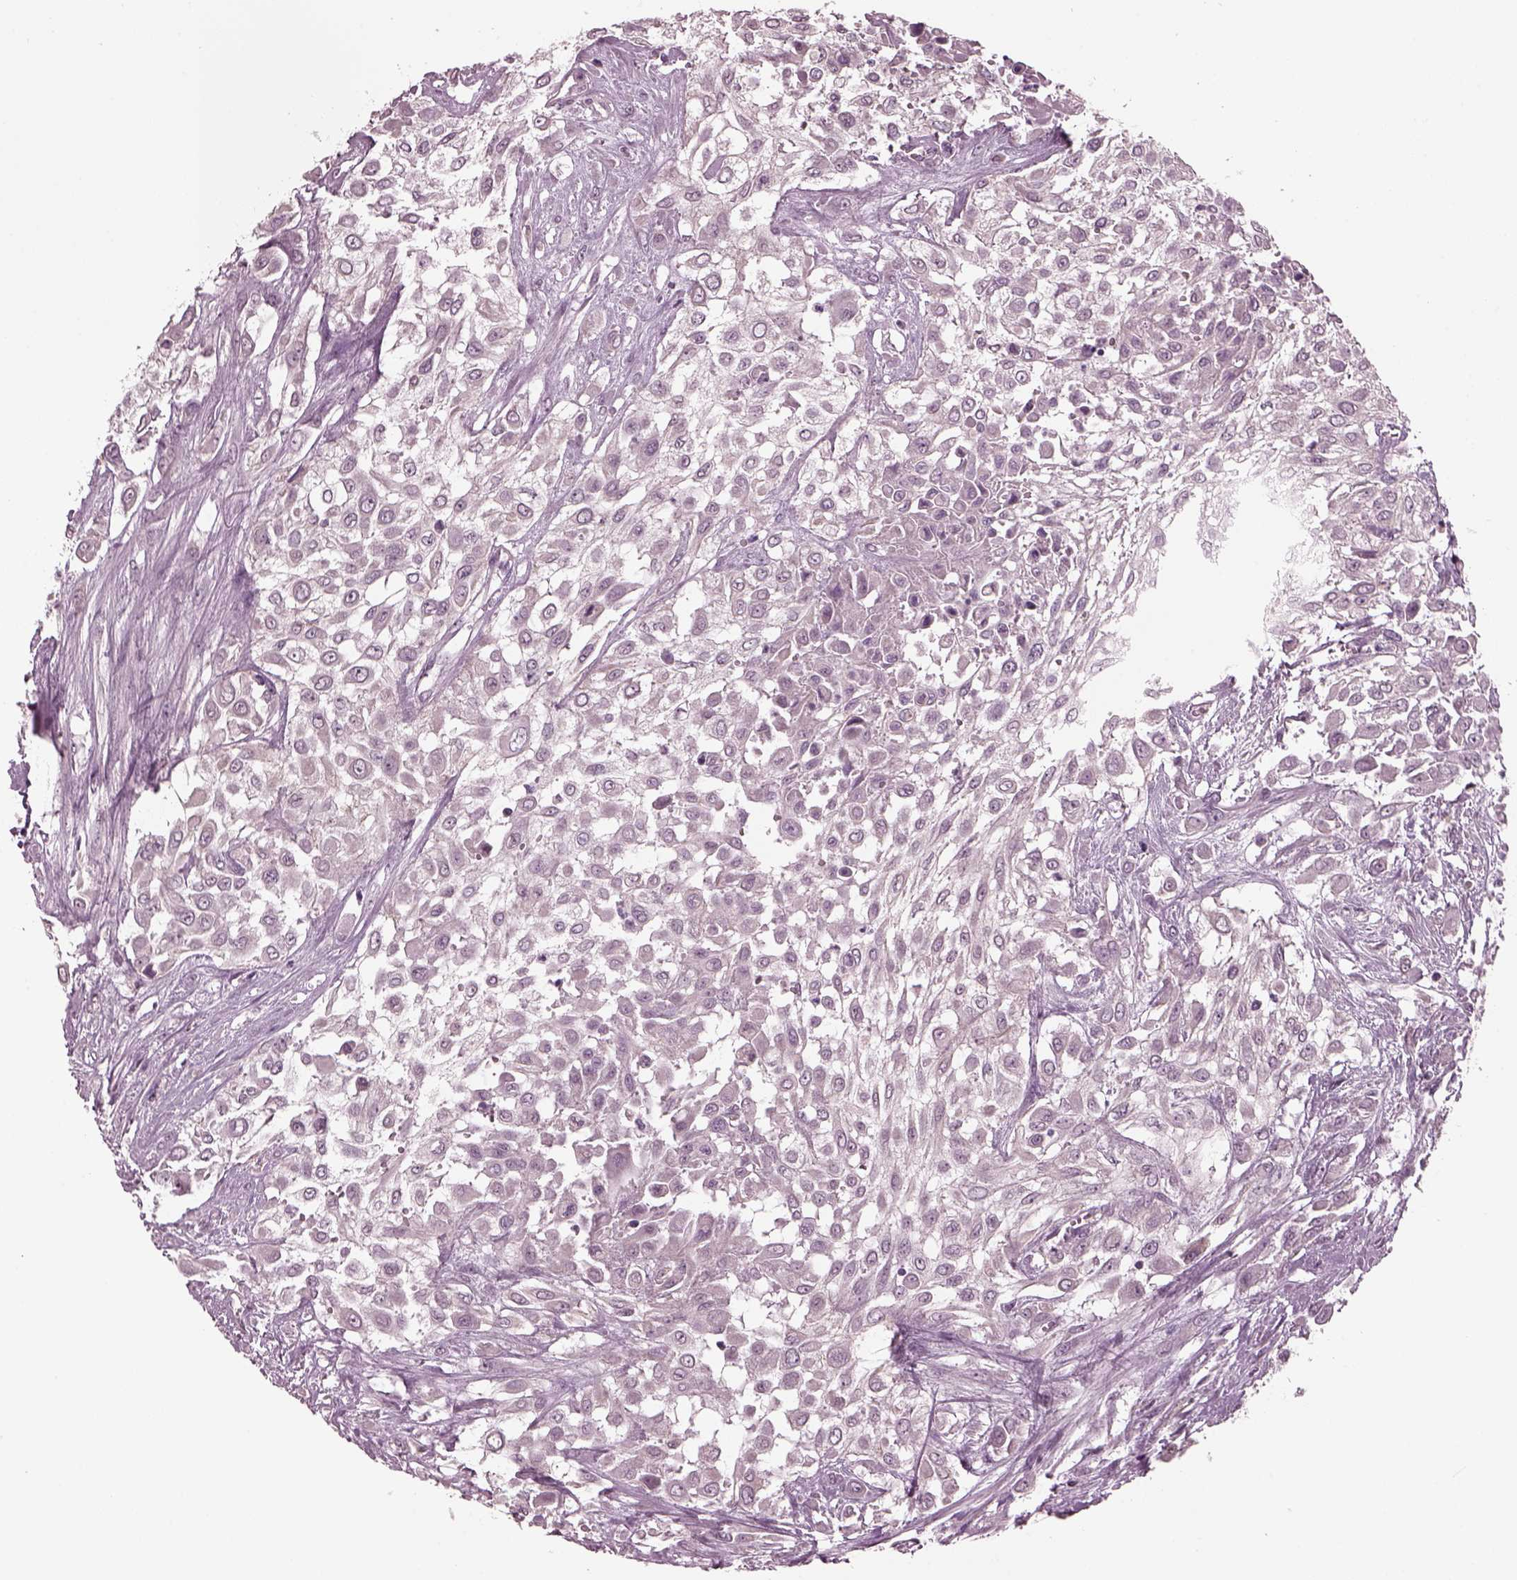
{"staining": {"intensity": "negative", "quantity": "none", "location": "none"}, "tissue": "urothelial cancer", "cell_type": "Tumor cells", "image_type": "cancer", "snomed": [{"axis": "morphology", "description": "Urothelial carcinoma, High grade"}, {"axis": "topography", "description": "Urinary bladder"}], "caption": "This is an immunohistochemistry image of high-grade urothelial carcinoma. There is no expression in tumor cells.", "gene": "CLCN4", "patient": {"sex": "male", "age": 57}}